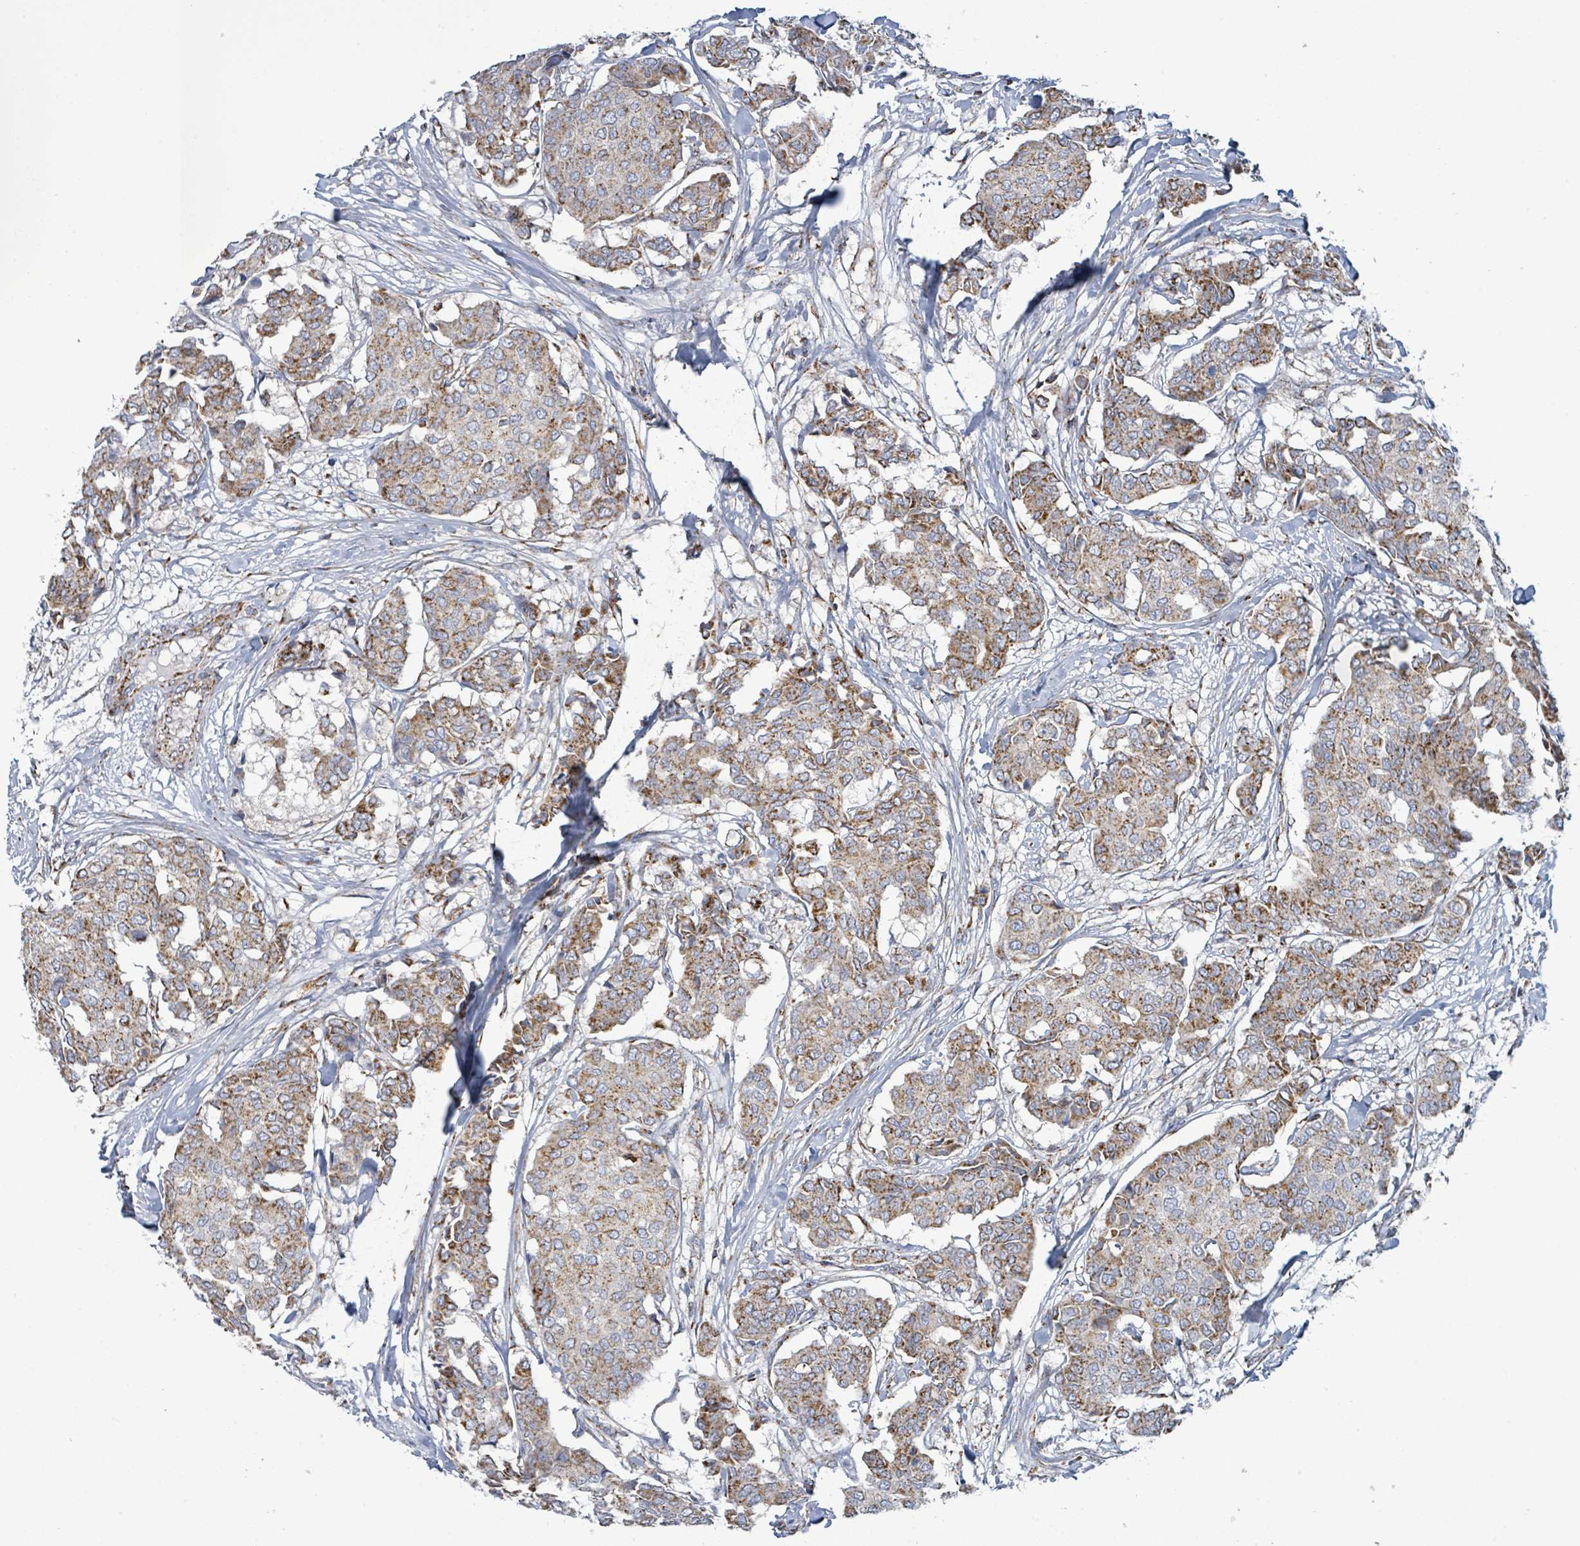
{"staining": {"intensity": "moderate", "quantity": ">75%", "location": "cytoplasmic/membranous"}, "tissue": "breast cancer", "cell_type": "Tumor cells", "image_type": "cancer", "snomed": [{"axis": "morphology", "description": "Duct carcinoma"}, {"axis": "topography", "description": "Breast"}], "caption": "Protein staining of breast cancer (intraductal carcinoma) tissue demonstrates moderate cytoplasmic/membranous staining in approximately >75% of tumor cells.", "gene": "SUCLG2", "patient": {"sex": "female", "age": 75}}